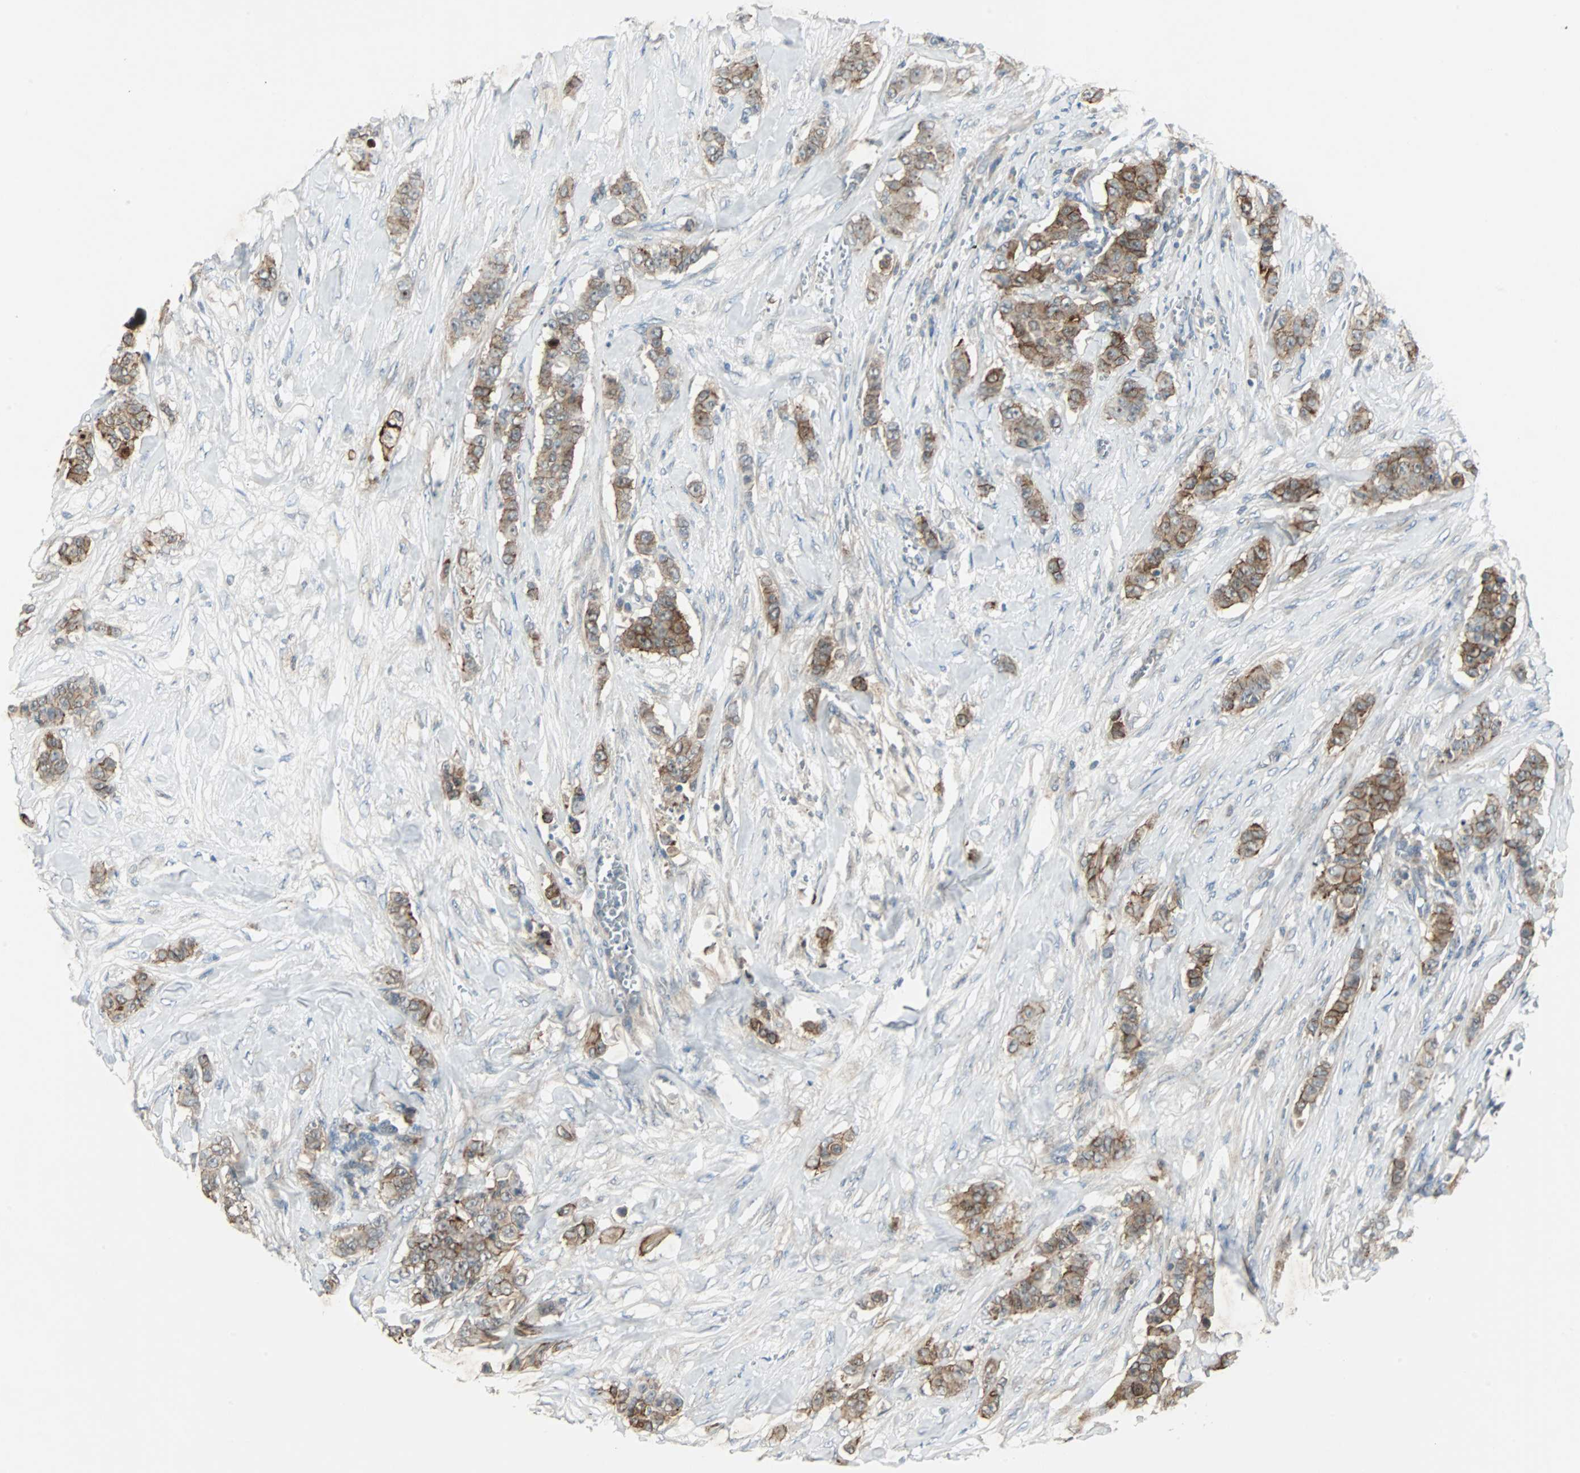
{"staining": {"intensity": "moderate", "quantity": ">75%", "location": "cytoplasmic/membranous"}, "tissue": "breast cancer", "cell_type": "Tumor cells", "image_type": "cancer", "snomed": [{"axis": "morphology", "description": "Duct carcinoma"}, {"axis": "topography", "description": "Breast"}], "caption": "Brown immunohistochemical staining in breast cancer (invasive ductal carcinoma) exhibits moderate cytoplasmic/membranous positivity in approximately >75% of tumor cells.", "gene": "CMC2", "patient": {"sex": "female", "age": 40}}